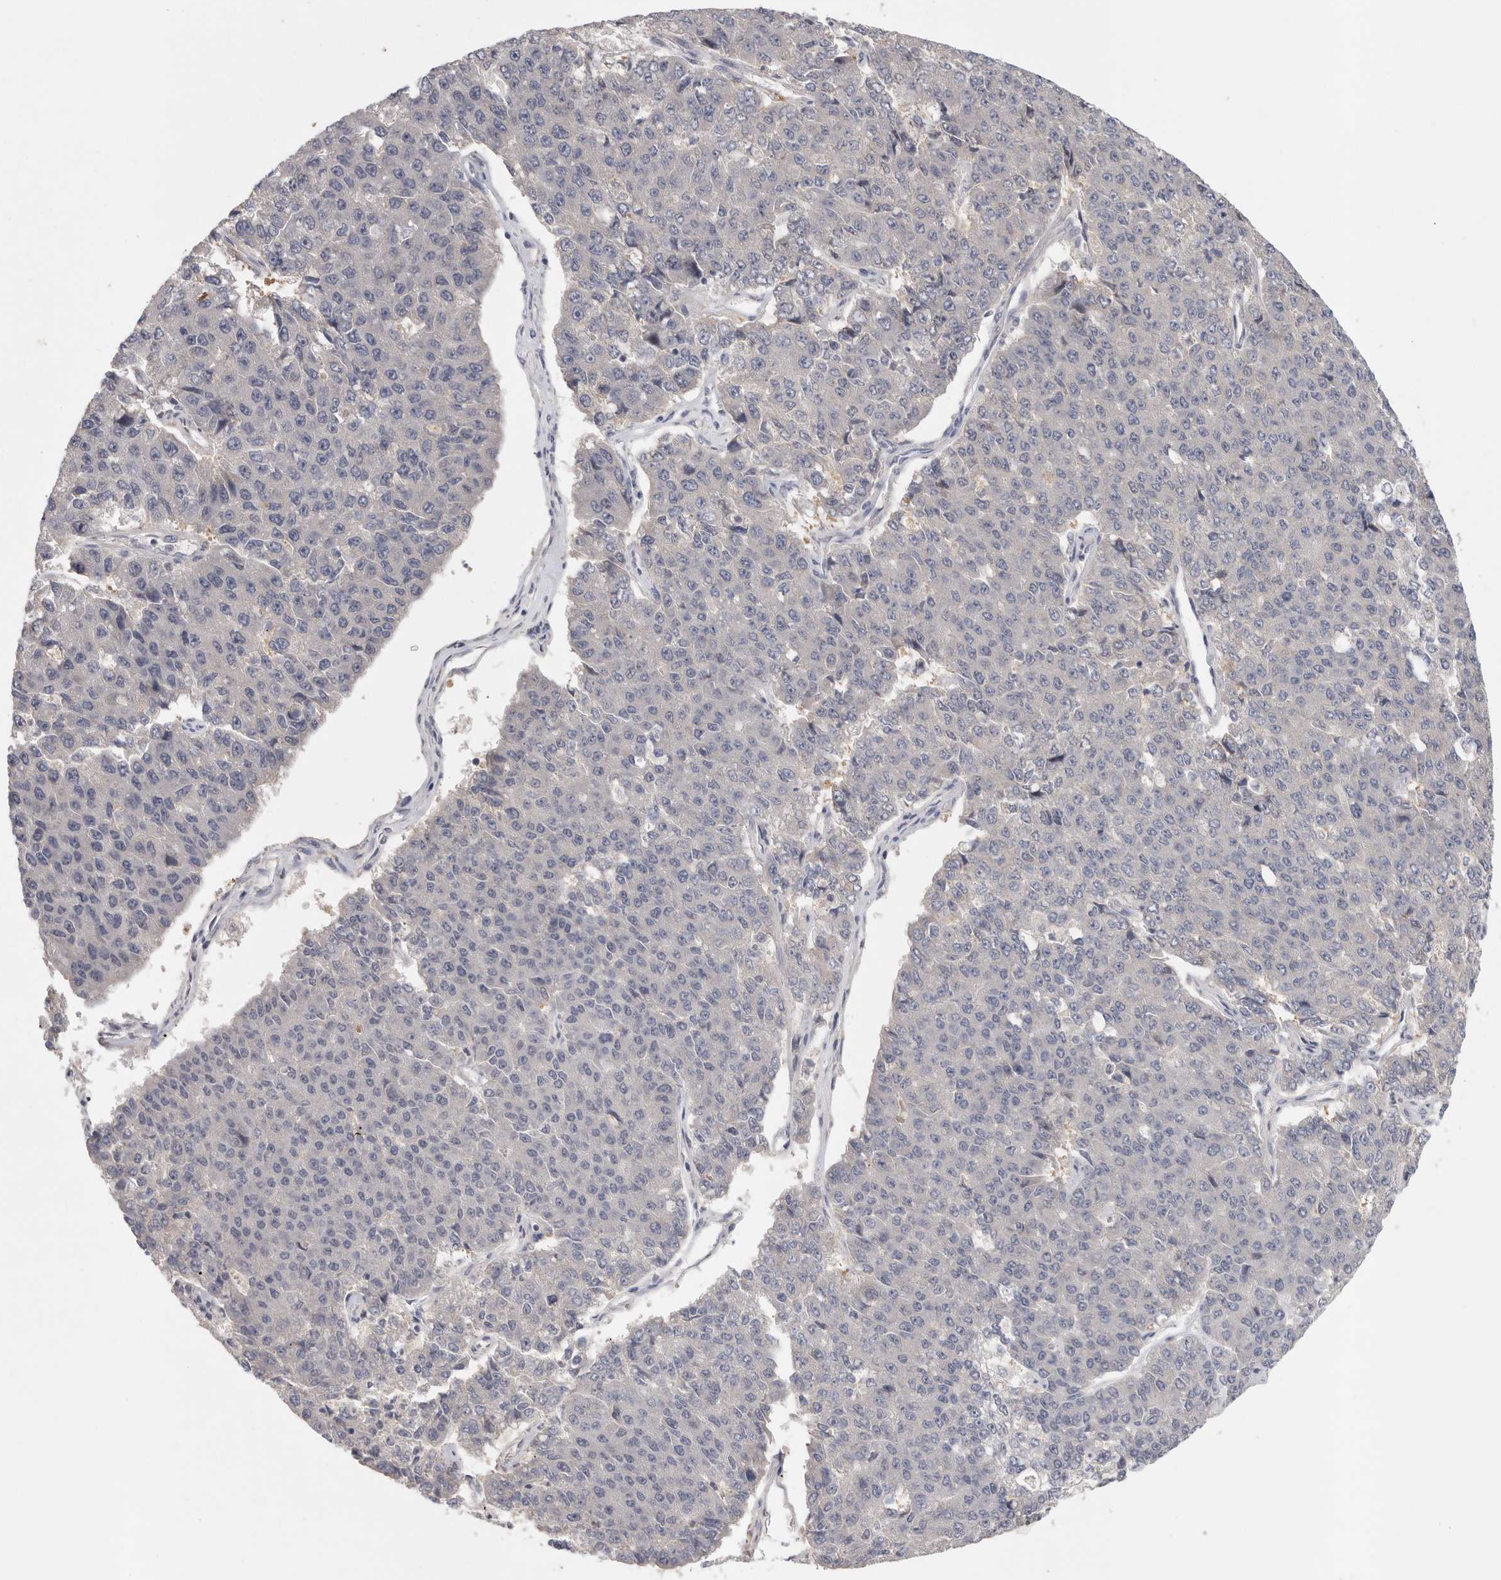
{"staining": {"intensity": "negative", "quantity": "none", "location": "none"}, "tissue": "pancreatic cancer", "cell_type": "Tumor cells", "image_type": "cancer", "snomed": [{"axis": "morphology", "description": "Adenocarcinoma, NOS"}, {"axis": "topography", "description": "Pancreas"}], "caption": "Immunohistochemistry photomicrograph of neoplastic tissue: human adenocarcinoma (pancreatic) stained with DAB (3,3'-diaminobenzidine) reveals no significant protein staining in tumor cells. Nuclei are stained in blue.", "gene": "CFAP298", "patient": {"sex": "male", "age": 50}}